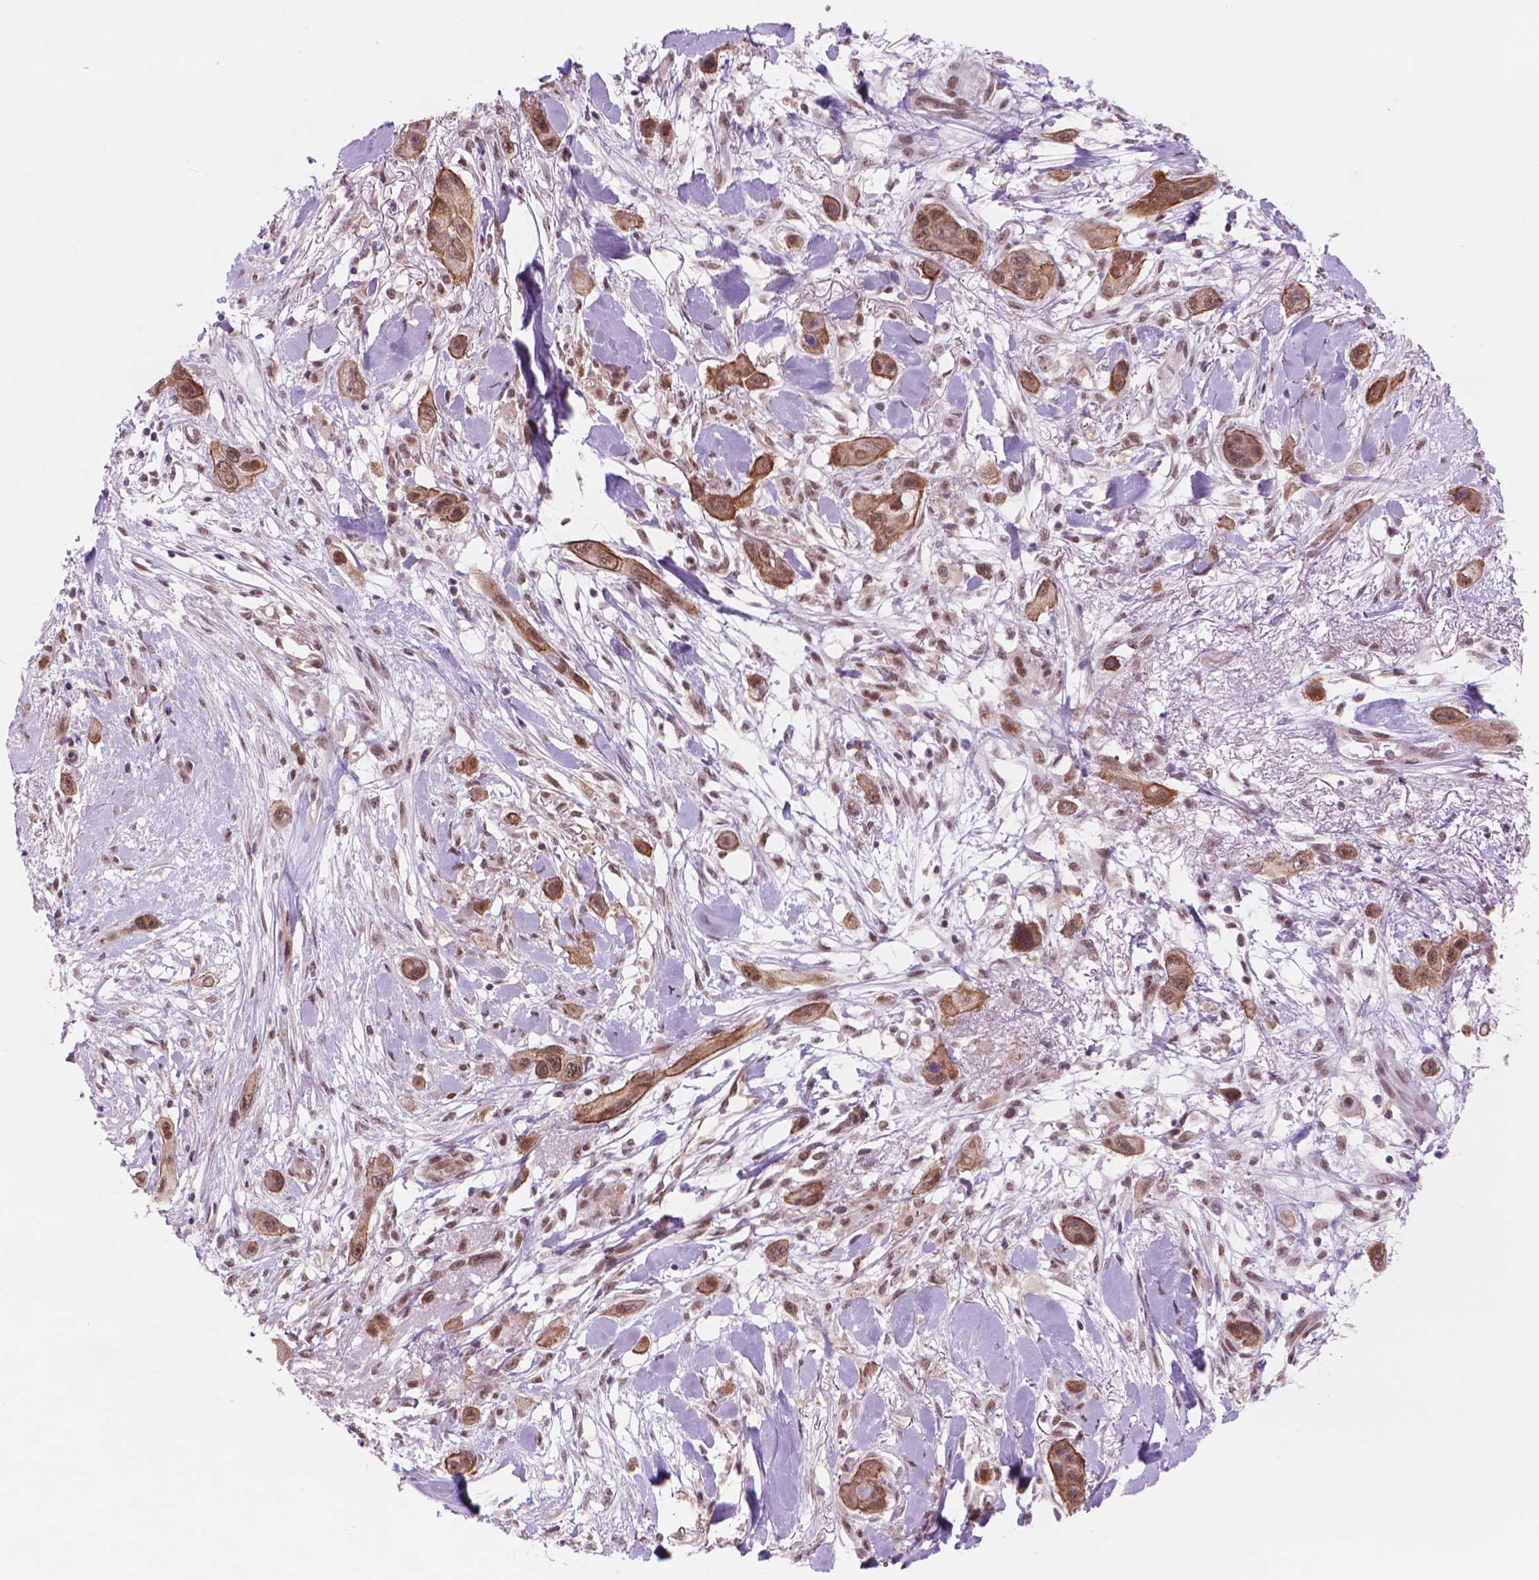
{"staining": {"intensity": "moderate", "quantity": ">75%", "location": "cytoplasmic/membranous,nuclear"}, "tissue": "skin cancer", "cell_type": "Tumor cells", "image_type": "cancer", "snomed": [{"axis": "morphology", "description": "Squamous cell carcinoma, NOS"}, {"axis": "topography", "description": "Skin"}], "caption": "Immunohistochemical staining of human skin cancer shows medium levels of moderate cytoplasmic/membranous and nuclear protein expression in approximately >75% of tumor cells.", "gene": "POLR3D", "patient": {"sex": "male", "age": 79}}